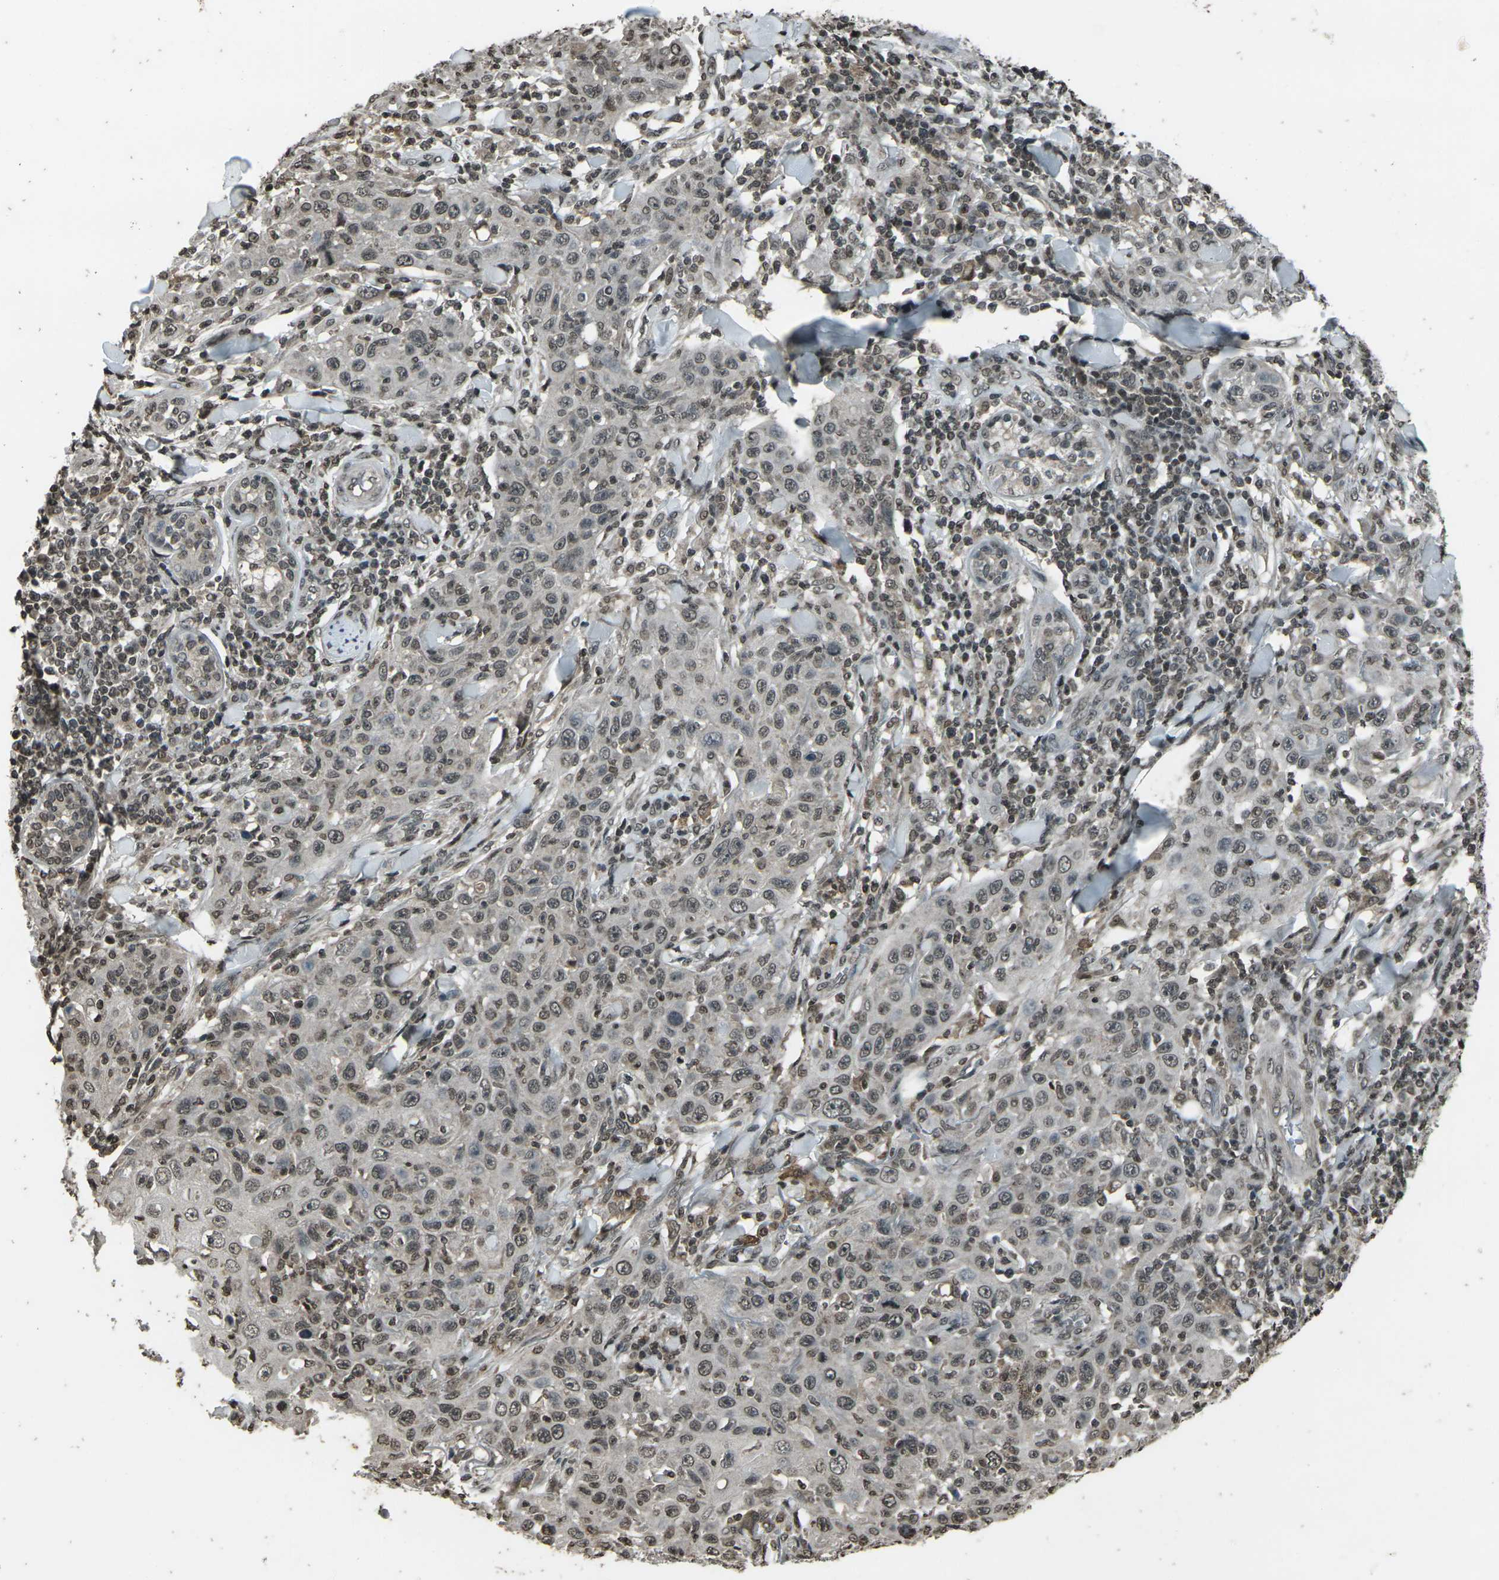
{"staining": {"intensity": "weak", "quantity": "25%-75%", "location": "nuclear"}, "tissue": "skin cancer", "cell_type": "Tumor cells", "image_type": "cancer", "snomed": [{"axis": "morphology", "description": "Squamous cell carcinoma, NOS"}, {"axis": "topography", "description": "Skin"}], "caption": "Human skin squamous cell carcinoma stained with a brown dye displays weak nuclear positive expression in about 25%-75% of tumor cells.", "gene": "PRPF8", "patient": {"sex": "female", "age": 88}}